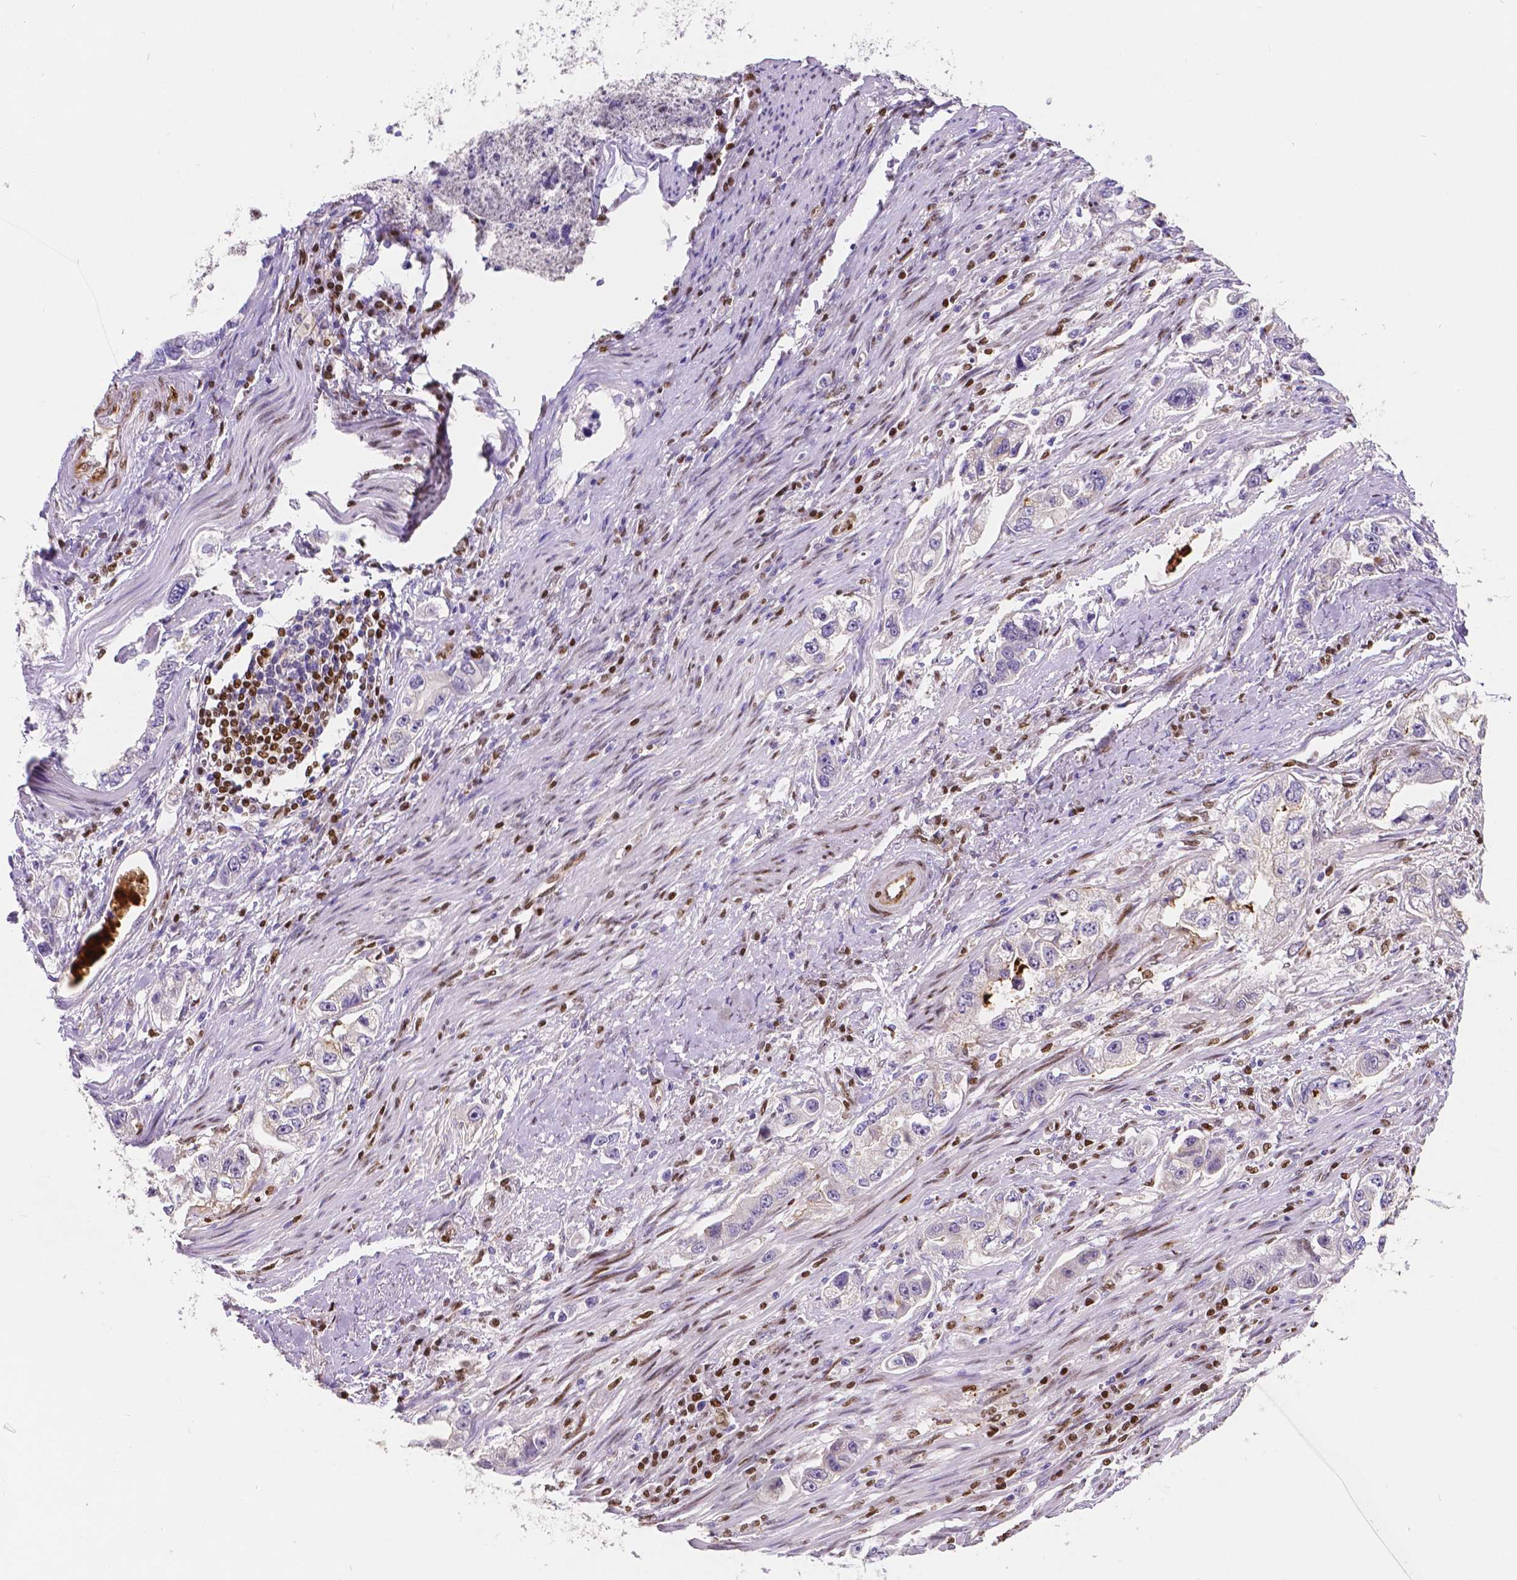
{"staining": {"intensity": "negative", "quantity": "none", "location": "none"}, "tissue": "stomach cancer", "cell_type": "Tumor cells", "image_type": "cancer", "snomed": [{"axis": "morphology", "description": "Adenocarcinoma, NOS"}, {"axis": "topography", "description": "Stomach, lower"}], "caption": "This image is of adenocarcinoma (stomach) stained with immunohistochemistry (IHC) to label a protein in brown with the nuclei are counter-stained blue. There is no expression in tumor cells. (Brightfield microscopy of DAB (3,3'-diaminobenzidine) immunohistochemistry (IHC) at high magnification).", "gene": "MEF2C", "patient": {"sex": "female", "age": 93}}